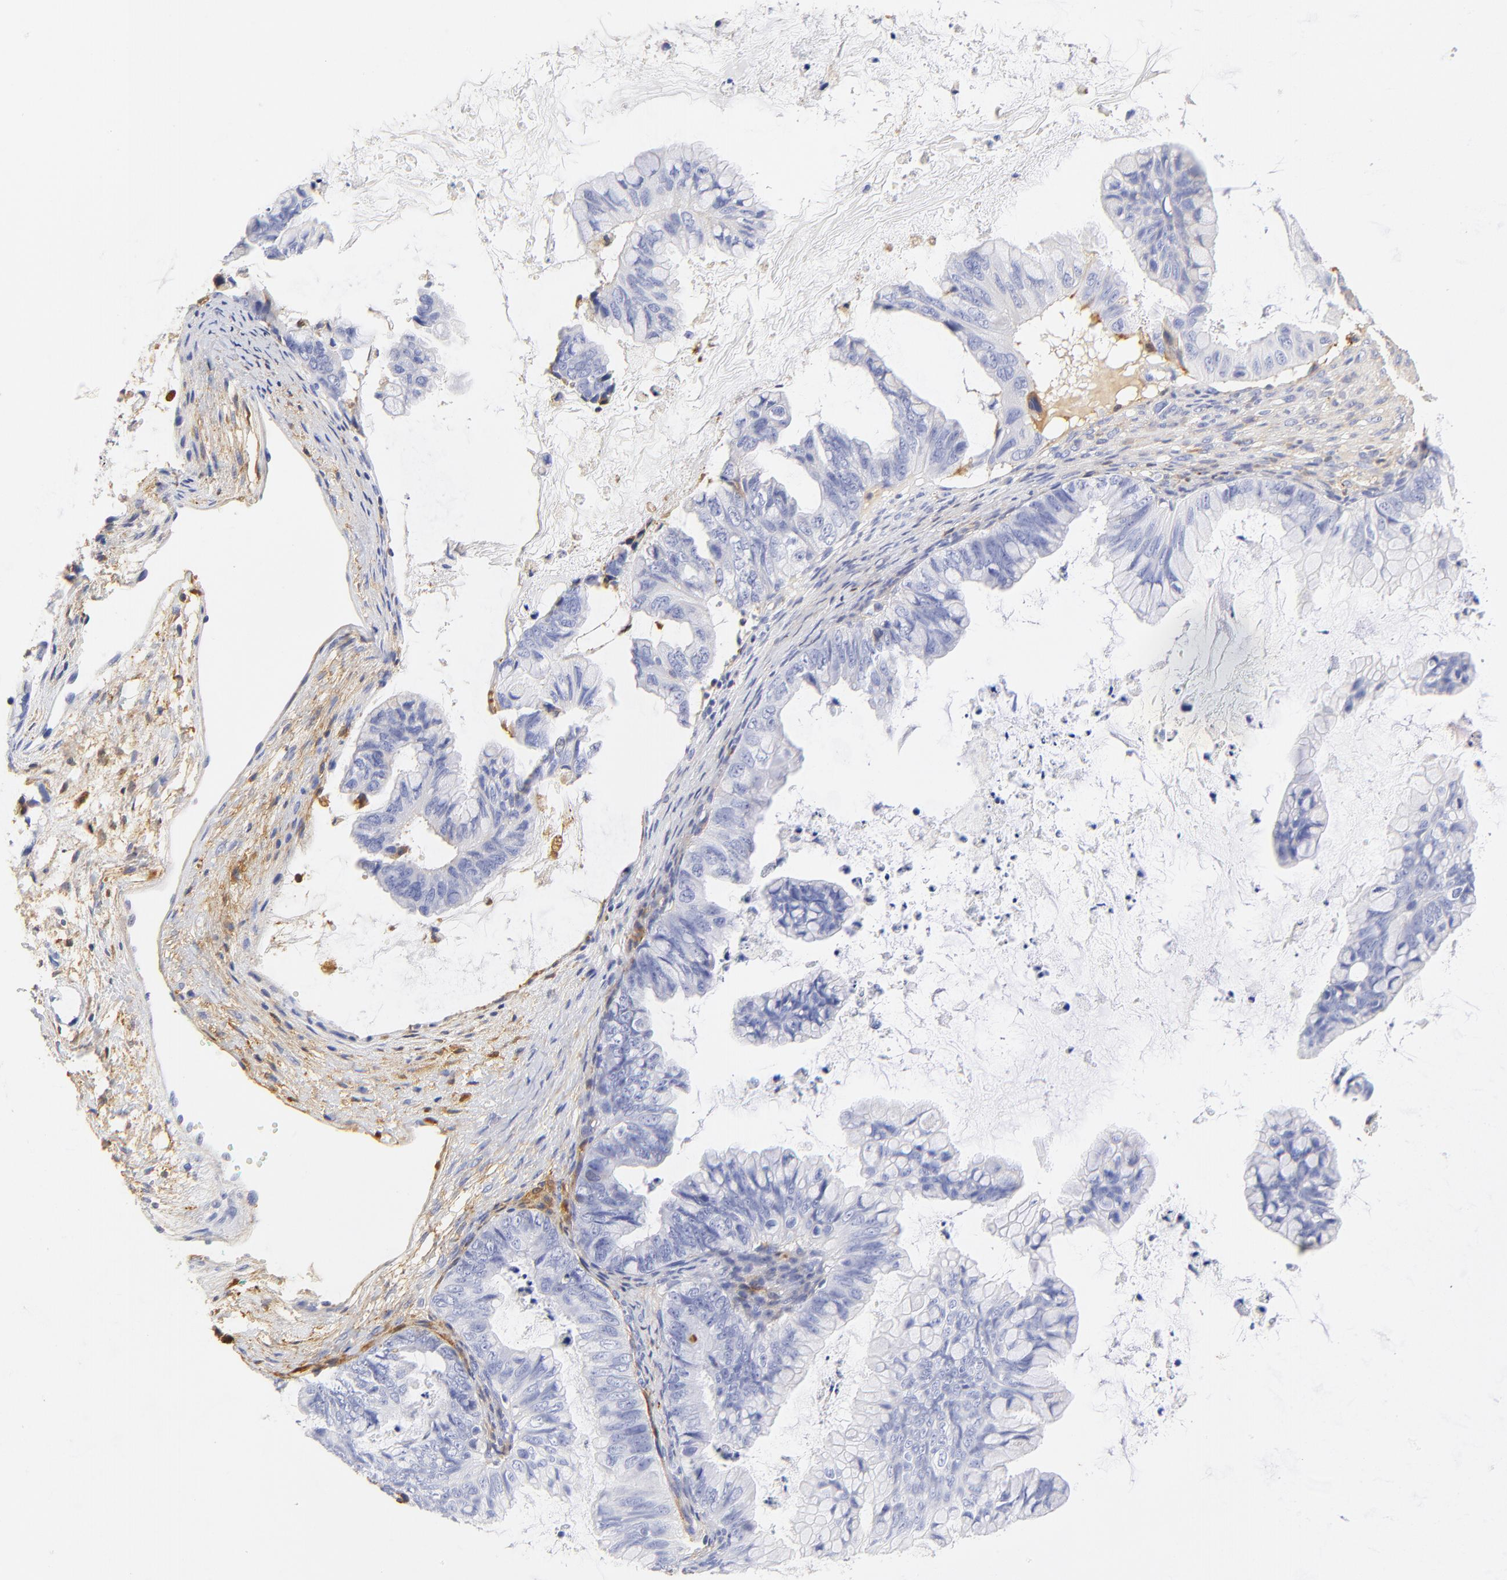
{"staining": {"intensity": "negative", "quantity": "none", "location": "none"}, "tissue": "ovarian cancer", "cell_type": "Tumor cells", "image_type": "cancer", "snomed": [{"axis": "morphology", "description": "Cystadenocarcinoma, mucinous, NOS"}, {"axis": "topography", "description": "Ovary"}], "caption": "DAB (3,3'-diaminobenzidine) immunohistochemical staining of human ovarian mucinous cystadenocarcinoma exhibits no significant expression in tumor cells.", "gene": "MDGA2", "patient": {"sex": "female", "age": 36}}